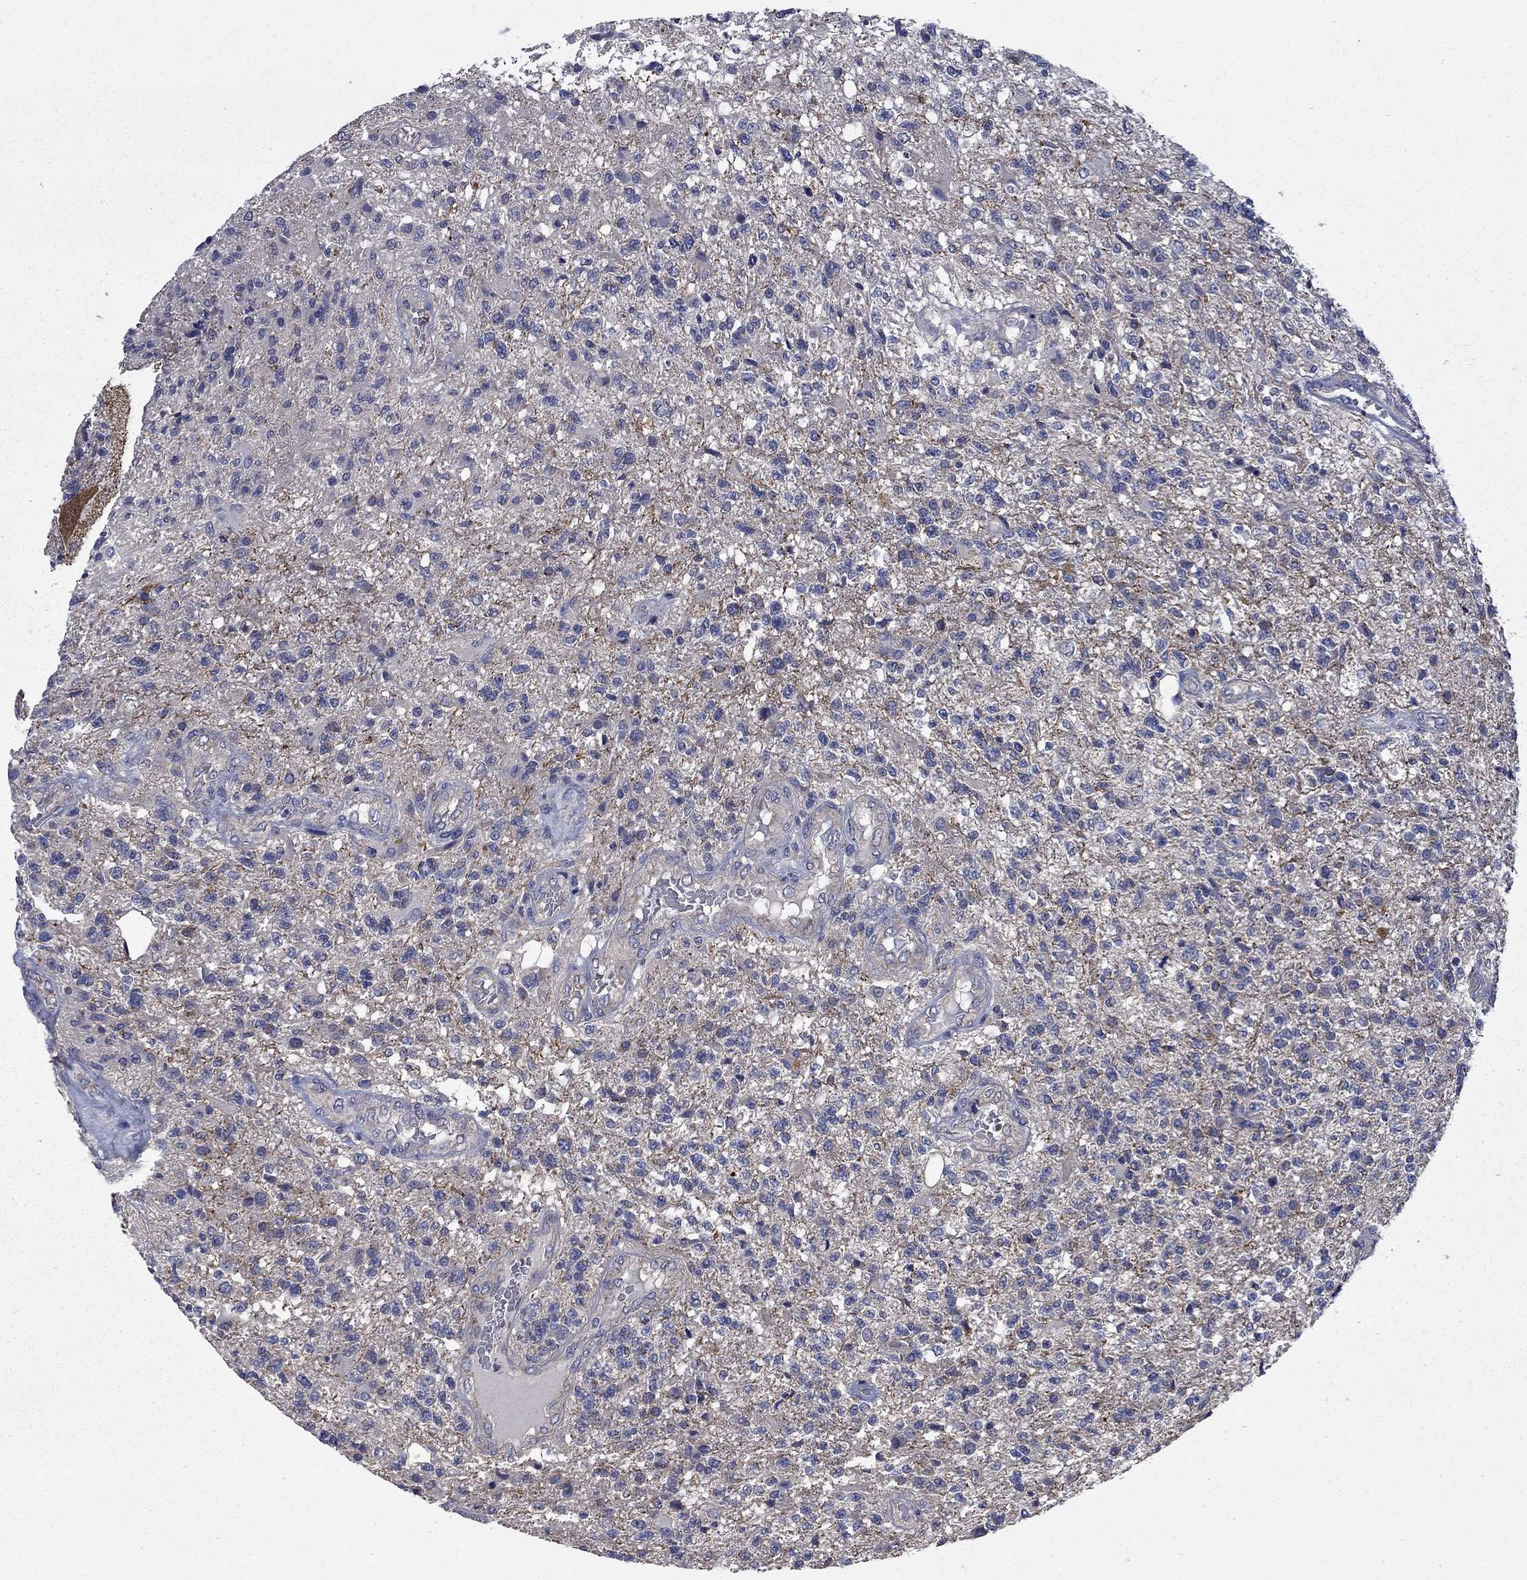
{"staining": {"intensity": "negative", "quantity": "none", "location": "none"}, "tissue": "glioma", "cell_type": "Tumor cells", "image_type": "cancer", "snomed": [{"axis": "morphology", "description": "Glioma, malignant, High grade"}, {"axis": "topography", "description": "Brain"}], "caption": "IHC of human glioma reveals no positivity in tumor cells.", "gene": "HSPA12A", "patient": {"sex": "male", "age": 56}}